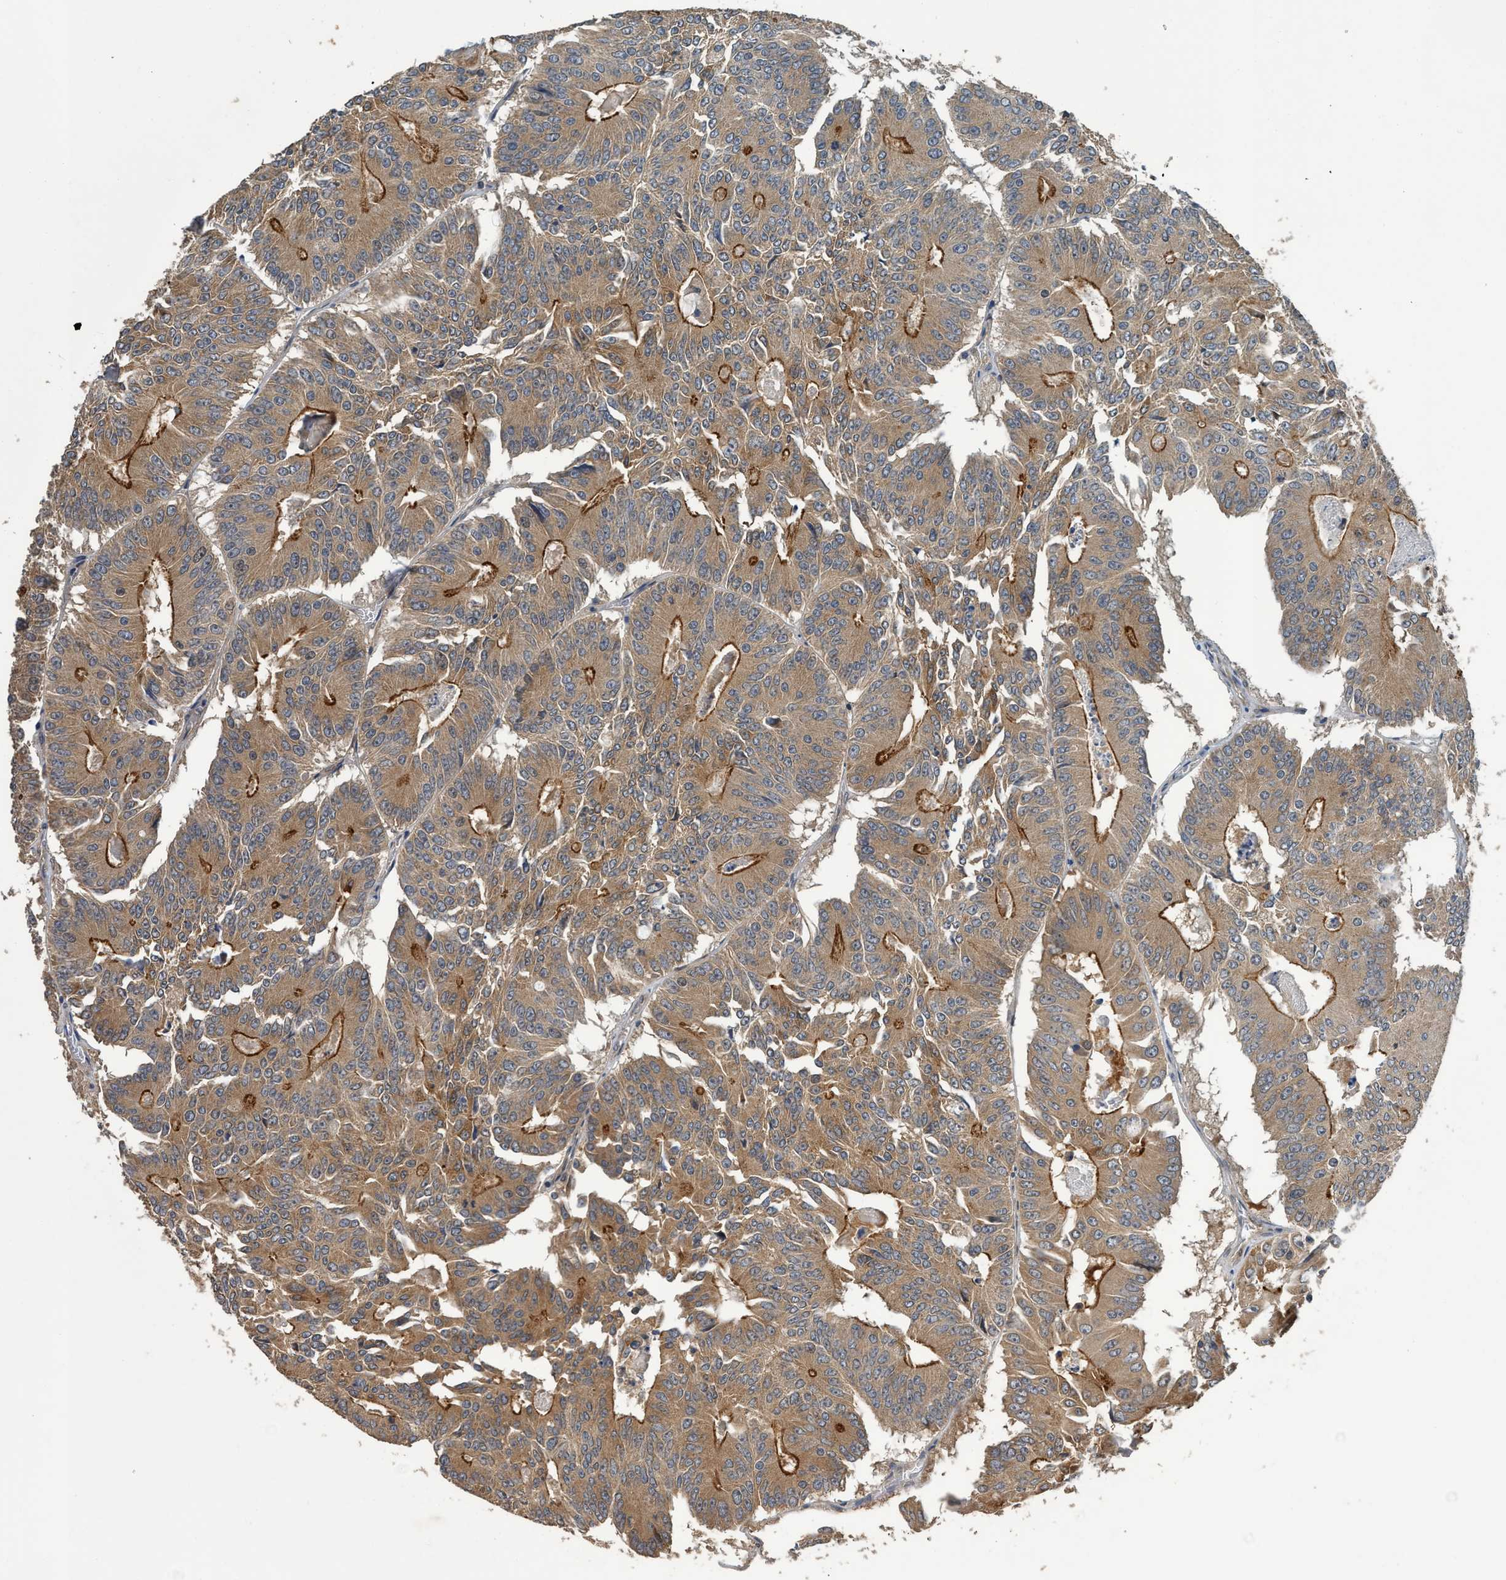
{"staining": {"intensity": "moderate", "quantity": ">75%", "location": "cytoplasmic/membranous"}, "tissue": "colorectal cancer", "cell_type": "Tumor cells", "image_type": "cancer", "snomed": [{"axis": "morphology", "description": "Adenocarcinoma, NOS"}, {"axis": "topography", "description": "Colon"}], "caption": "Immunohistochemistry histopathology image of human adenocarcinoma (colorectal) stained for a protein (brown), which exhibits medium levels of moderate cytoplasmic/membranous positivity in approximately >75% of tumor cells.", "gene": "MACC1", "patient": {"sex": "male", "age": 87}}